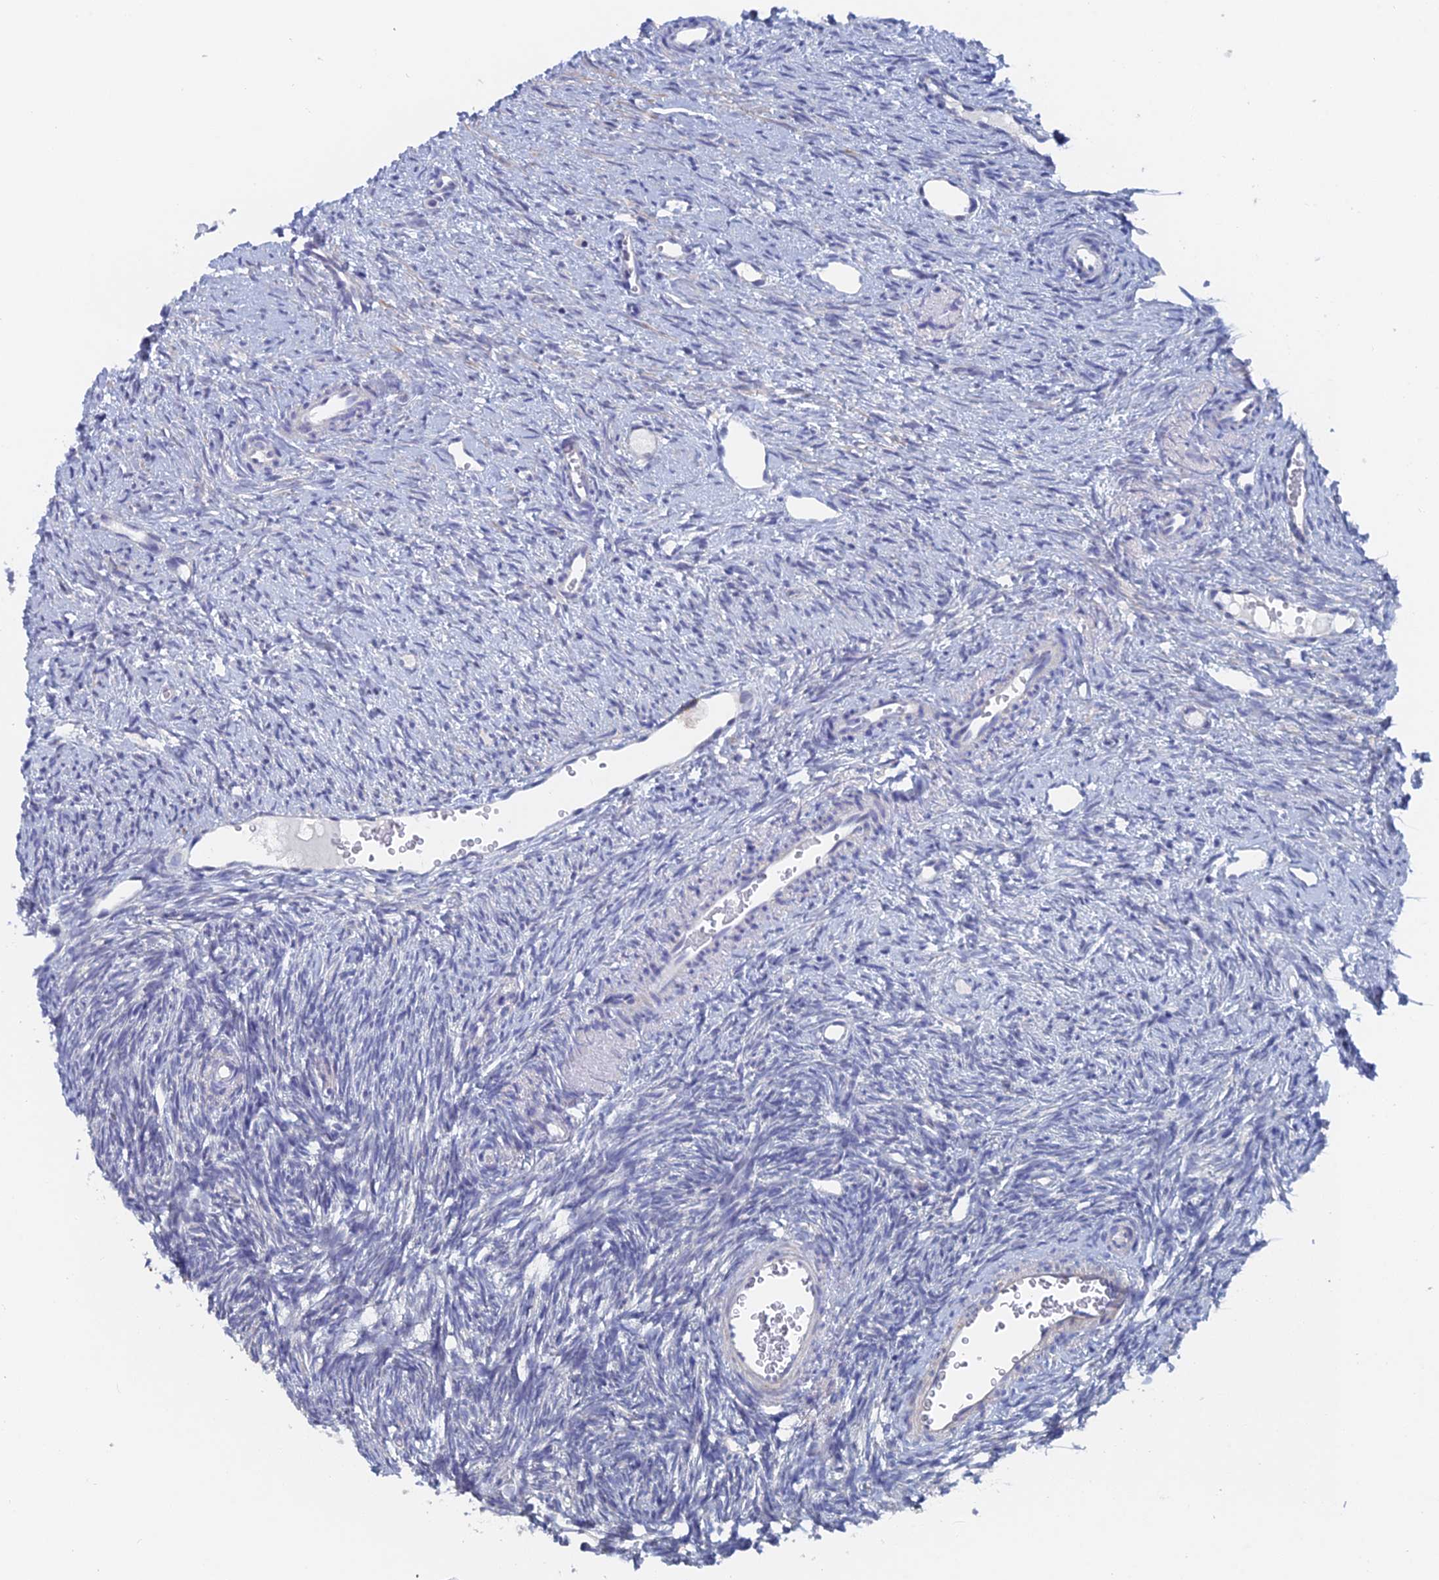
{"staining": {"intensity": "negative", "quantity": "none", "location": "none"}, "tissue": "ovary", "cell_type": "Ovarian stroma cells", "image_type": "normal", "snomed": [{"axis": "morphology", "description": "Normal tissue, NOS"}, {"axis": "topography", "description": "Ovary"}], "caption": "The image shows no staining of ovarian stroma cells in benign ovary.", "gene": "GMNC", "patient": {"sex": "female", "age": 51}}